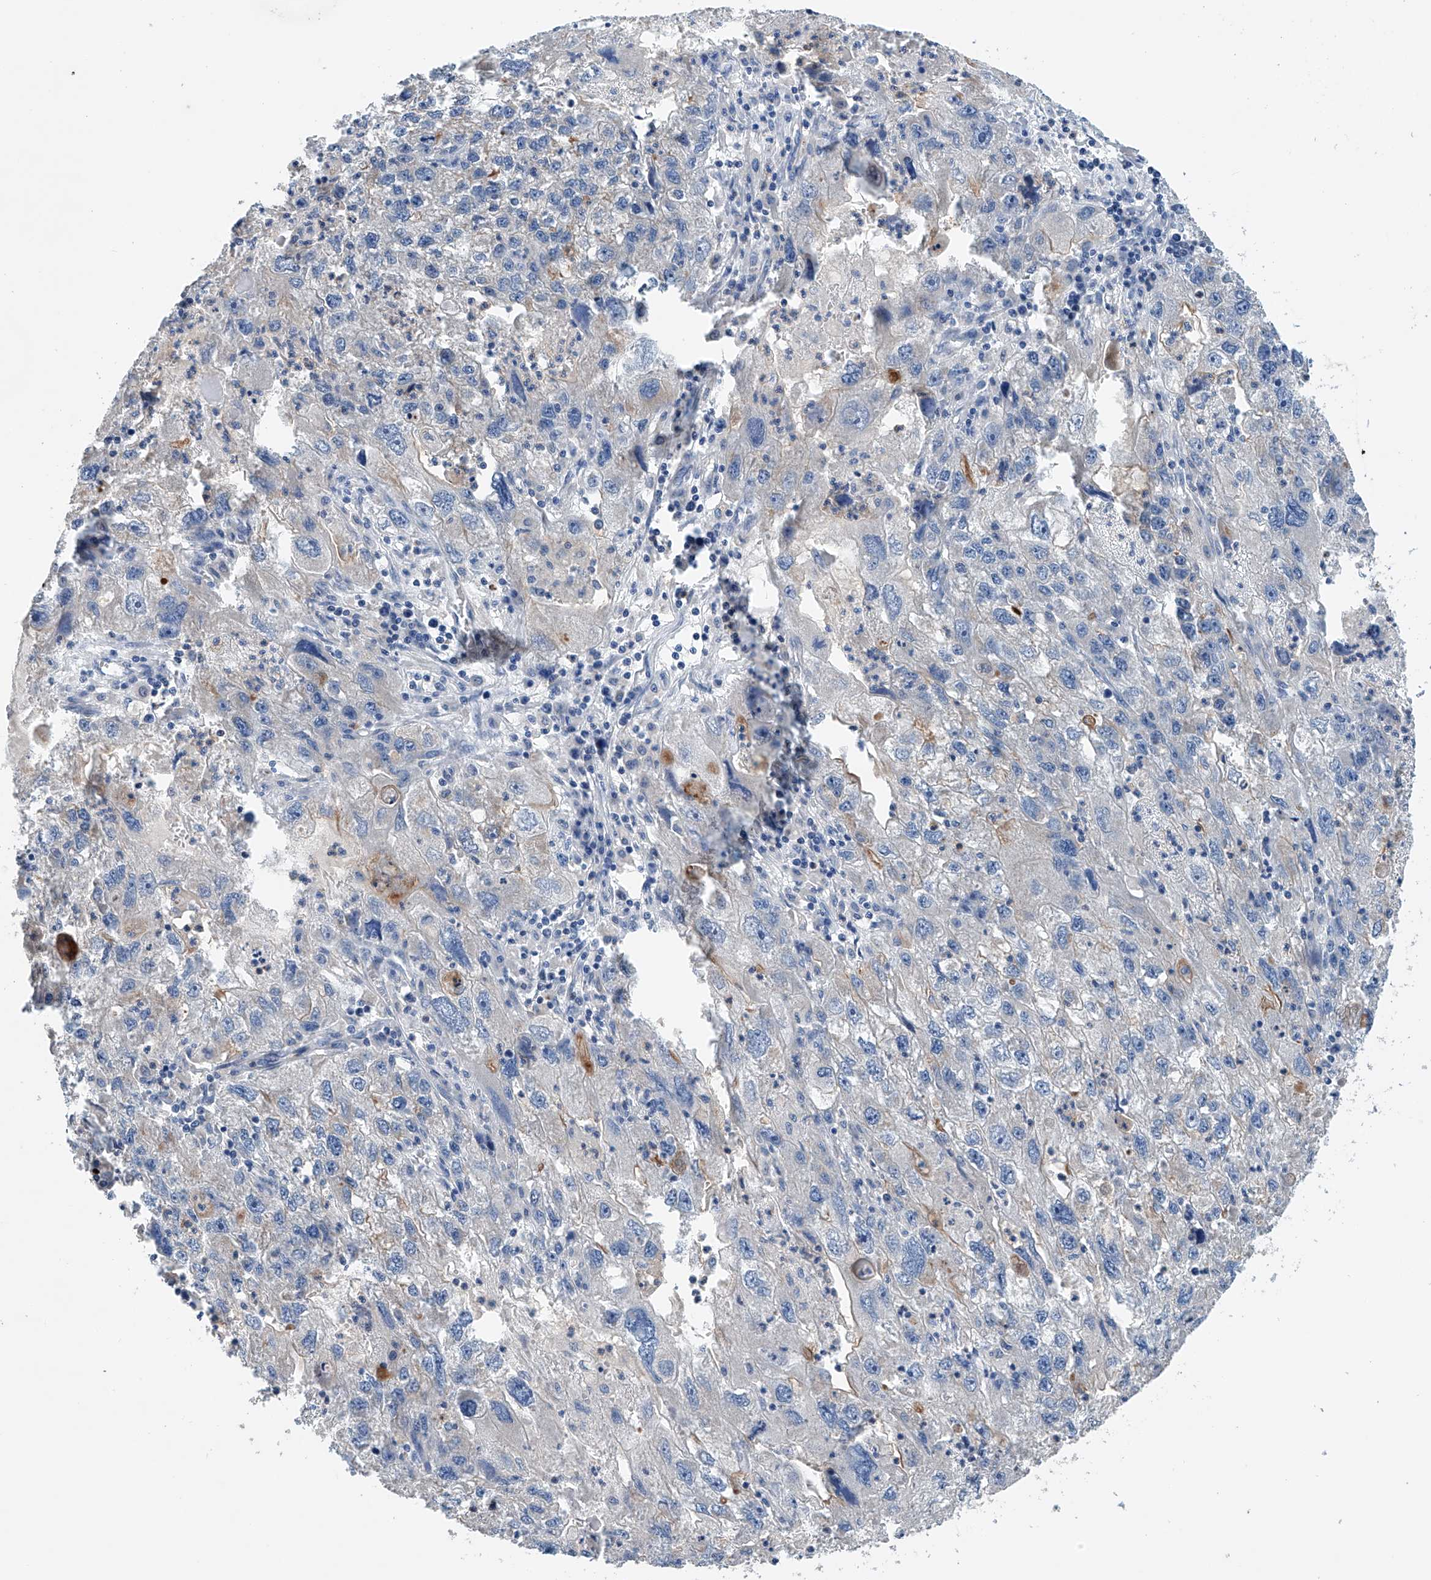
{"staining": {"intensity": "weak", "quantity": "<25%", "location": "cytoplasmic/membranous"}, "tissue": "endometrial cancer", "cell_type": "Tumor cells", "image_type": "cancer", "snomed": [{"axis": "morphology", "description": "Adenocarcinoma, NOS"}, {"axis": "topography", "description": "Endometrium"}], "caption": "There is no significant positivity in tumor cells of endometrial cancer. (DAB IHC, high magnification).", "gene": "GPC4", "patient": {"sex": "female", "age": 49}}